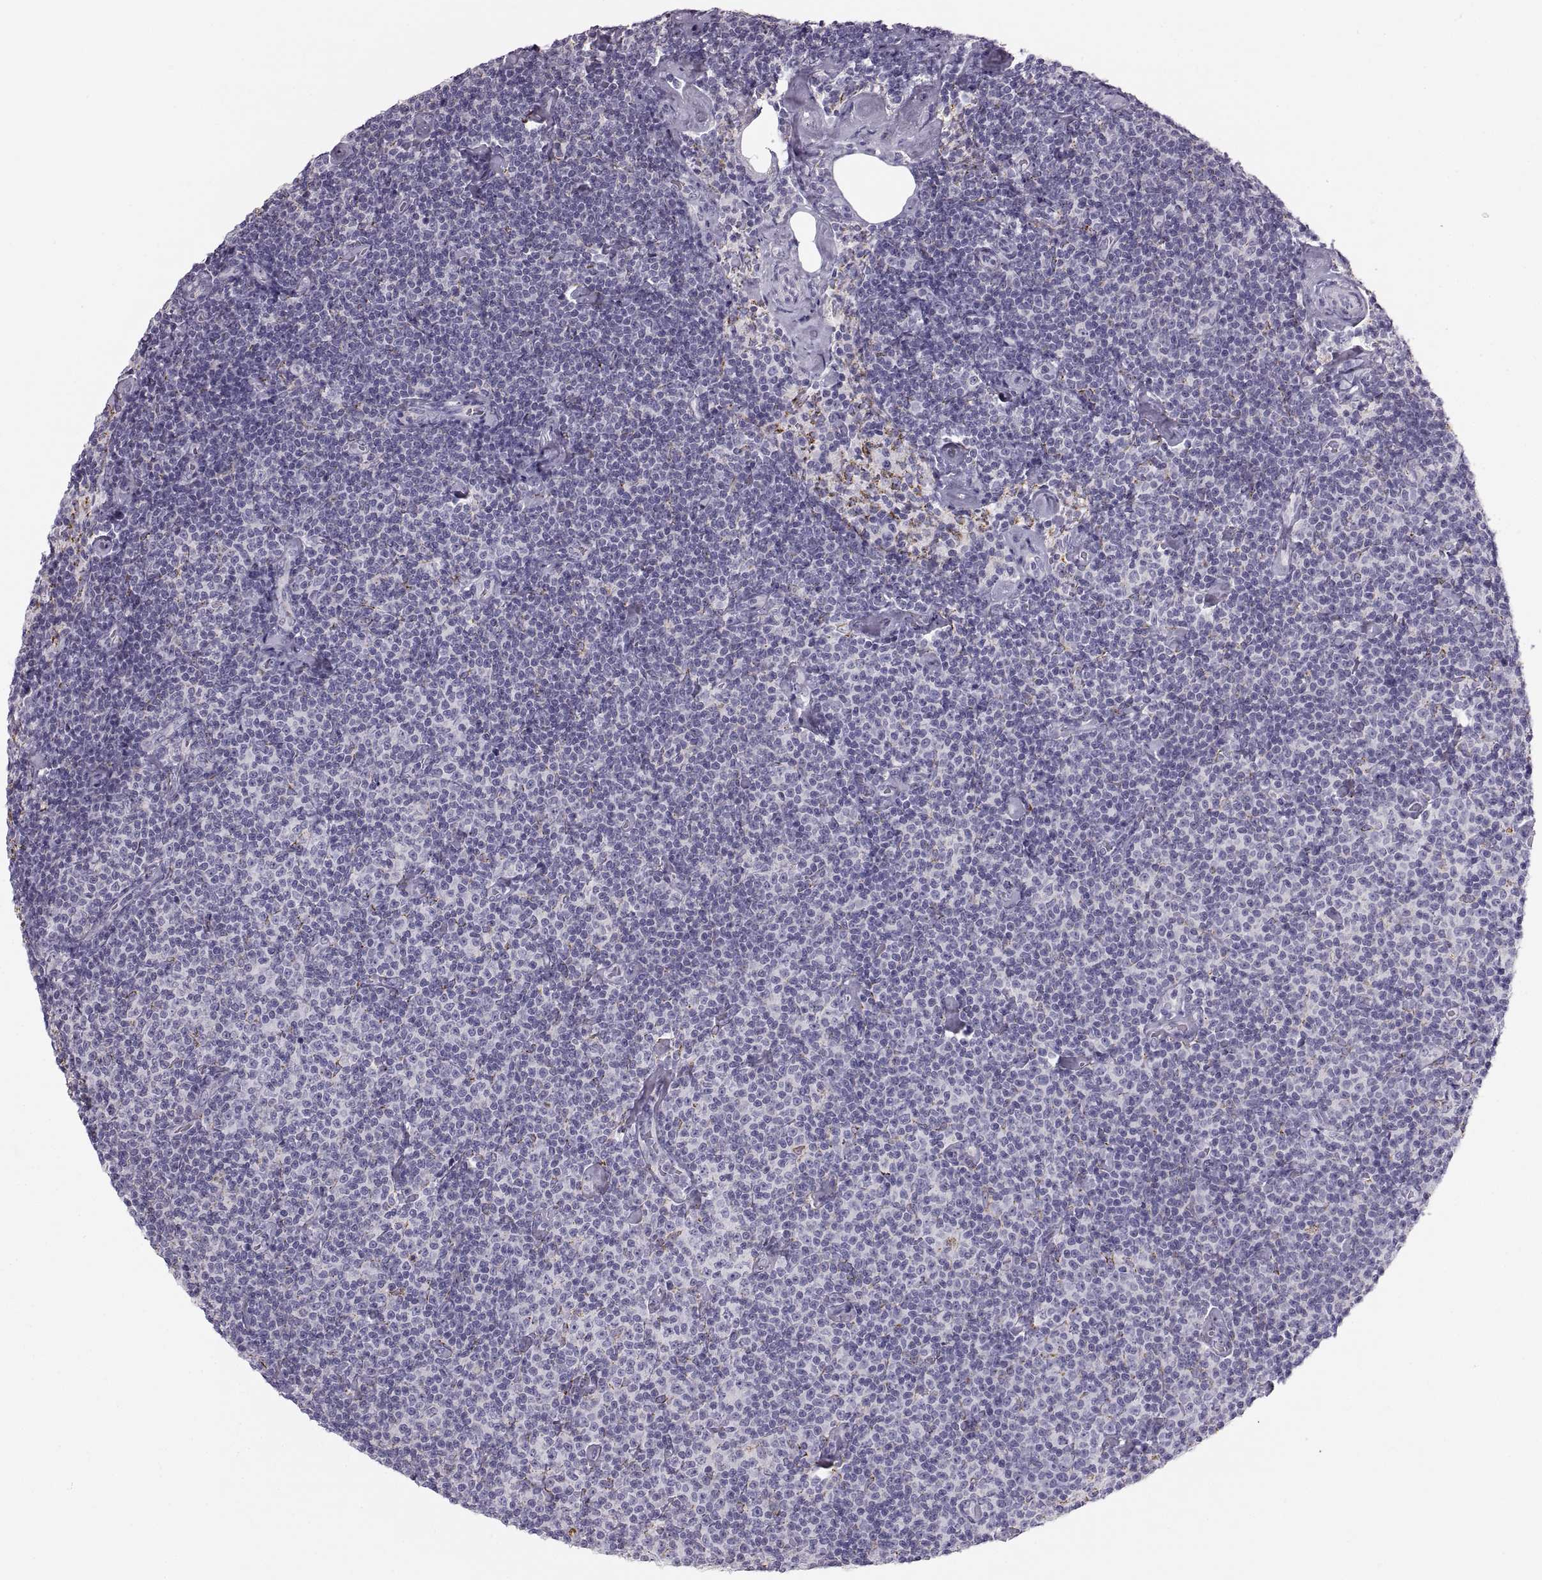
{"staining": {"intensity": "negative", "quantity": "none", "location": "none"}, "tissue": "lymphoma", "cell_type": "Tumor cells", "image_type": "cancer", "snomed": [{"axis": "morphology", "description": "Malignant lymphoma, non-Hodgkin's type, Low grade"}, {"axis": "topography", "description": "Lymph node"}], "caption": "Tumor cells are negative for protein expression in human lymphoma.", "gene": "COL9A3", "patient": {"sex": "male", "age": 81}}